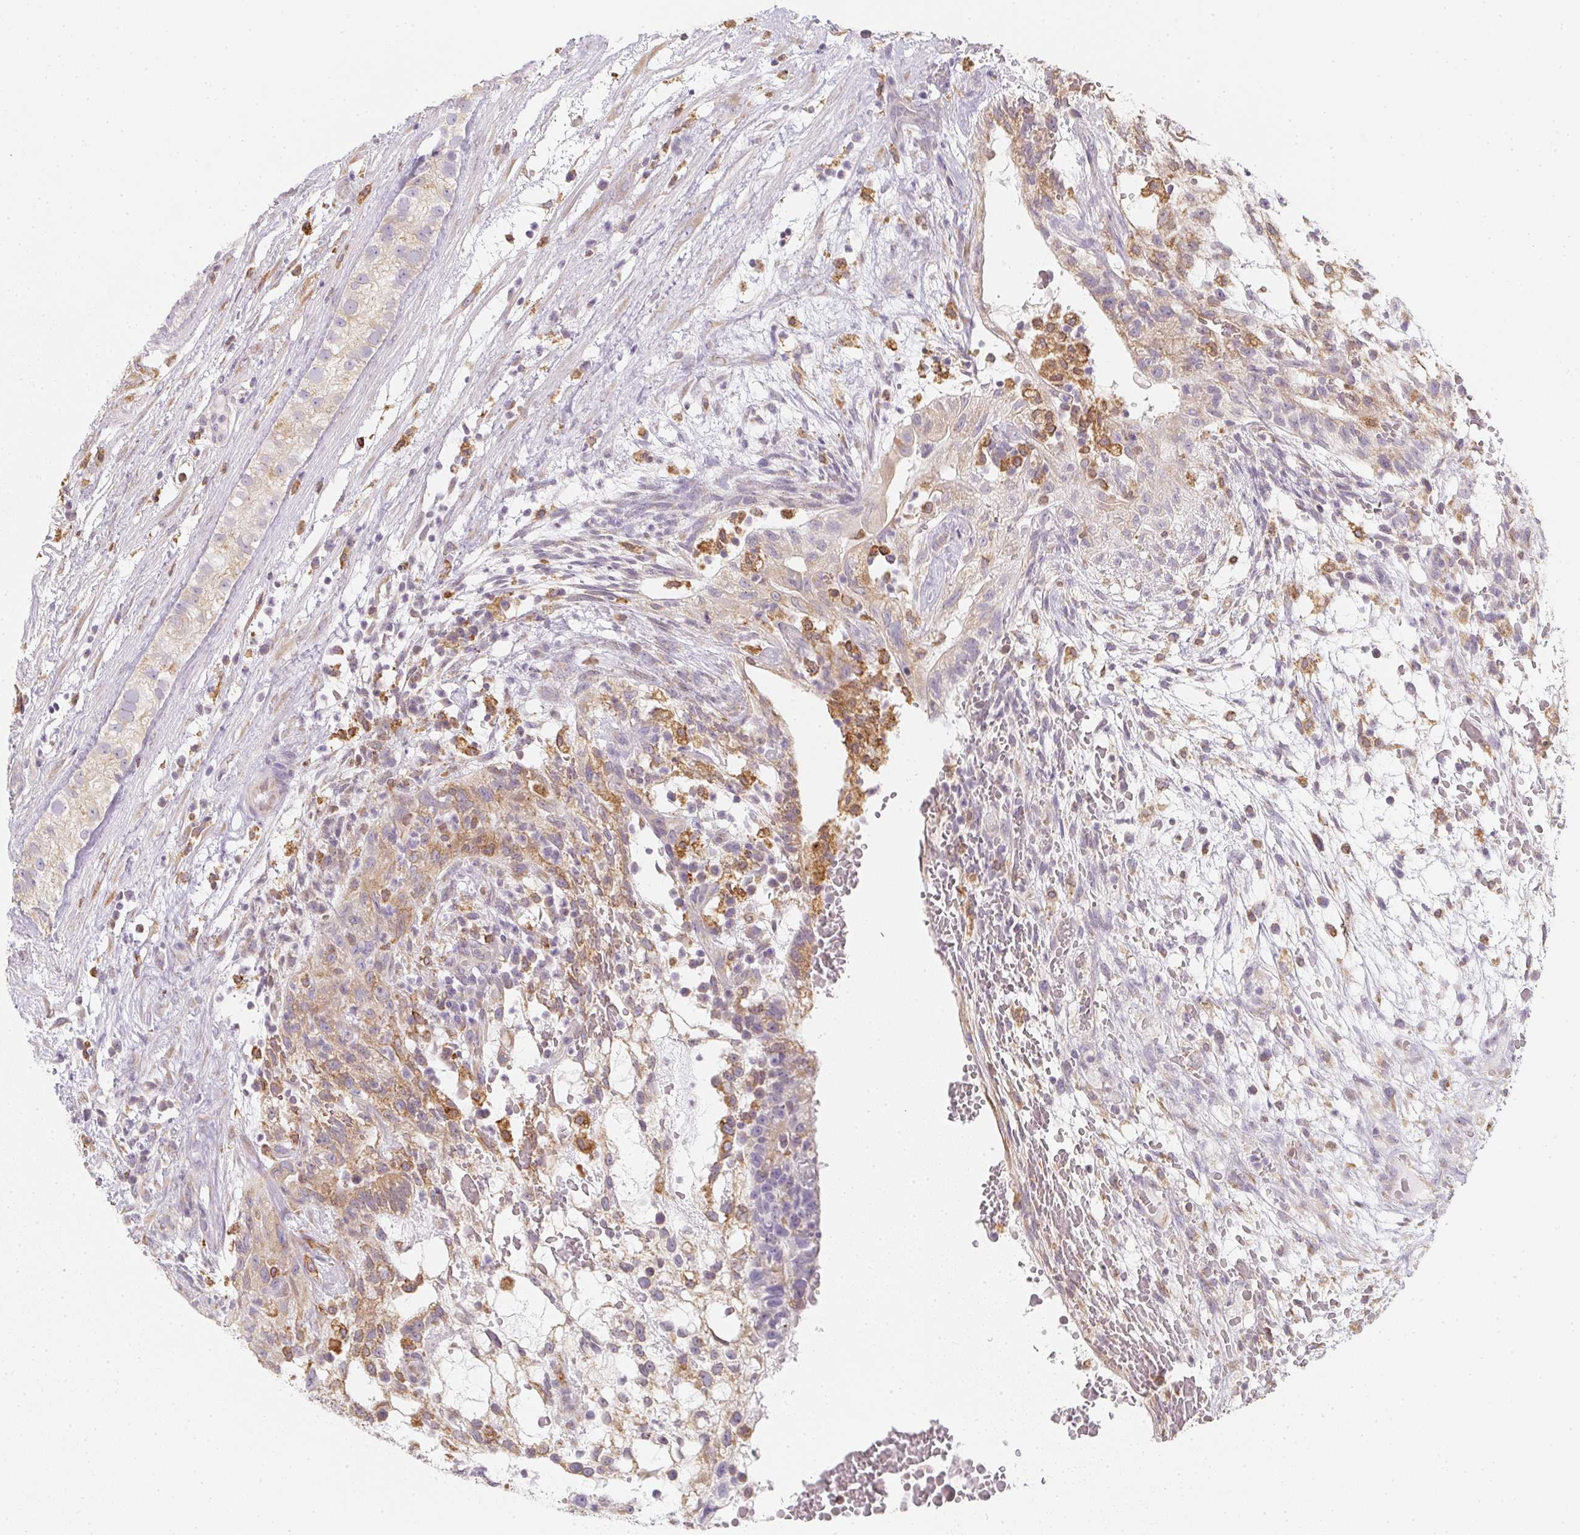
{"staining": {"intensity": "weak", "quantity": "25%-75%", "location": "cytoplasmic/membranous"}, "tissue": "testis cancer", "cell_type": "Tumor cells", "image_type": "cancer", "snomed": [{"axis": "morphology", "description": "Normal tissue, NOS"}, {"axis": "morphology", "description": "Carcinoma, Embryonal, NOS"}, {"axis": "topography", "description": "Testis"}], "caption": "Immunohistochemistry image of human embryonal carcinoma (testis) stained for a protein (brown), which exhibits low levels of weak cytoplasmic/membranous expression in about 25%-75% of tumor cells.", "gene": "SOAT1", "patient": {"sex": "male", "age": 32}}